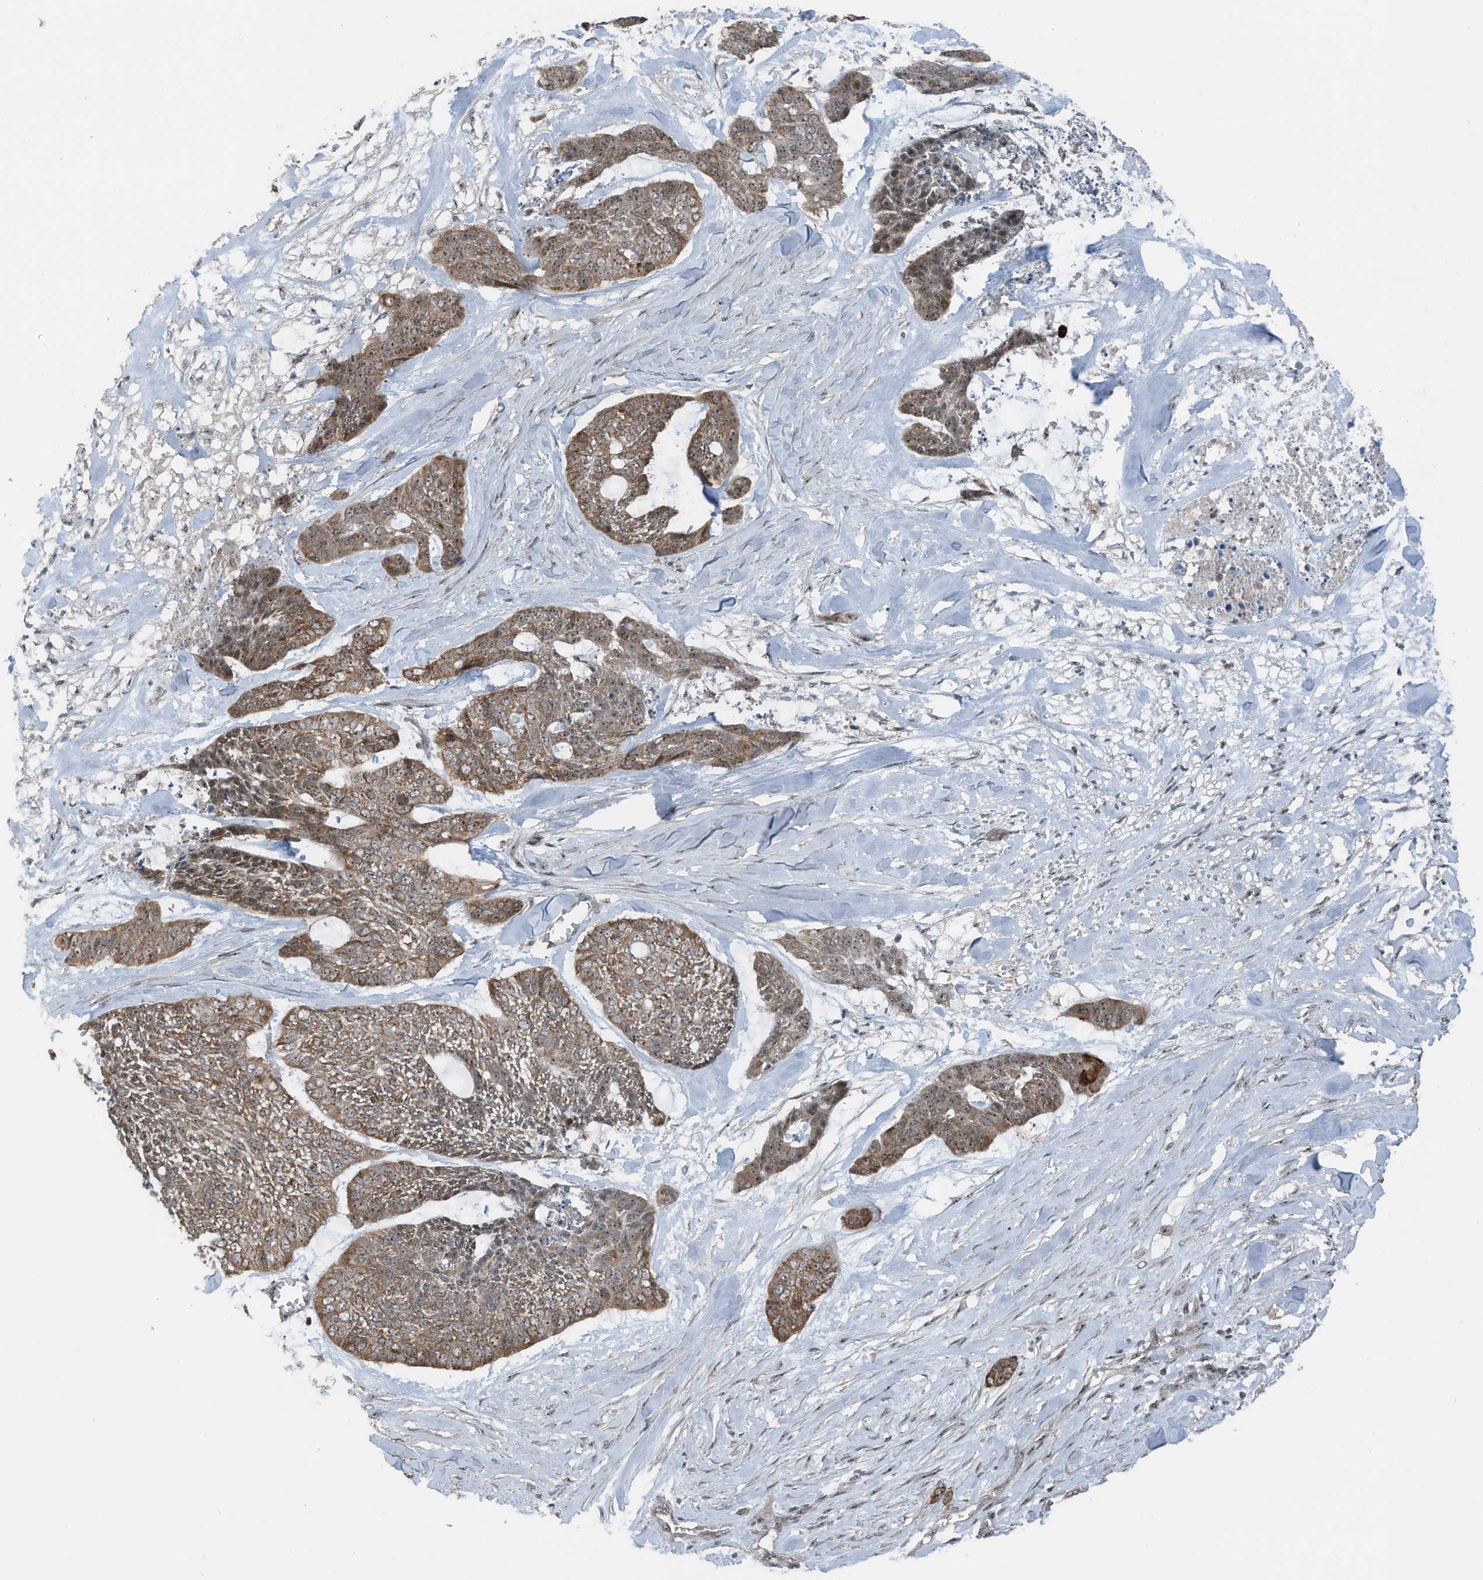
{"staining": {"intensity": "moderate", "quantity": ">75%", "location": "cytoplasmic/membranous,nuclear"}, "tissue": "skin cancer", "cell_type": "Tumor cells", "image_type": "cancer", "snomed": [{"axis": "morphology", "description": "Basal cell carcinoma"}, {"axis": "topography", "description": "Skin"}], "caption": "Skin basal cell carcinoma stained for a protein demonstrates moderate cytoplasmic/membranous and nuclear positivity in tumor cells.", "gene": "UTP3", "patient": {"sex": "female", "age": 64}}